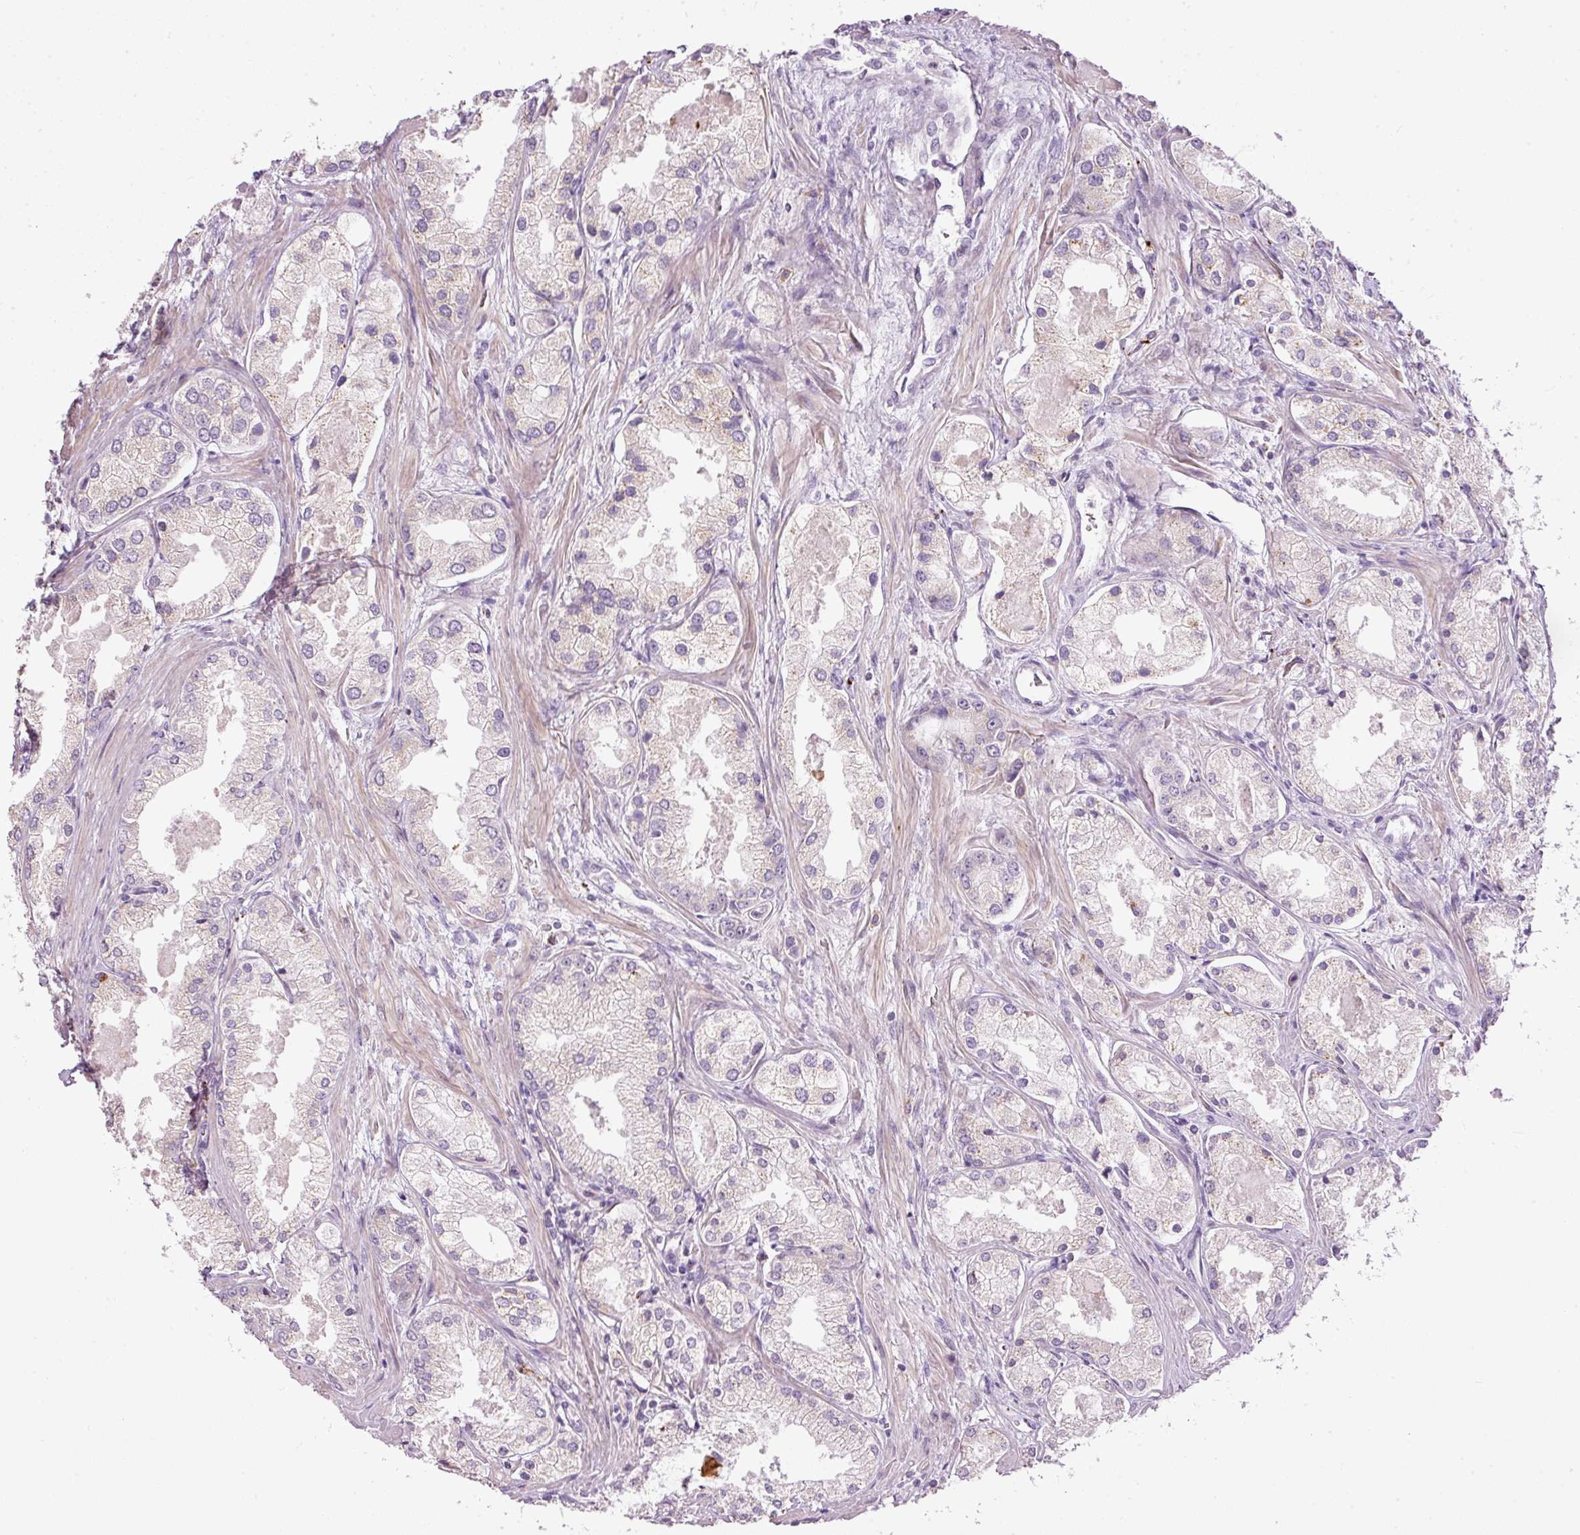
{"staining": {"intensity": "negative", "quantity": "none", "location": "none"}, "tissue": "prostate cancer", "cell_type": "Tumor cells", "image_type": "cancer", "snomed": [{"axis": "morphology", "description": "Adenocarcinoma, Low grade"}, {"axis": "topography", "description": "Prostate"}], "caption": "High magnification brightfield microscopy of prostate cancer stained with DAB (brown) and counterstained with hematoxylin (blue): tumor cells show no significant staining.", "gene": "ZNF639", "patient": {"sex": "male", "age": 68}}